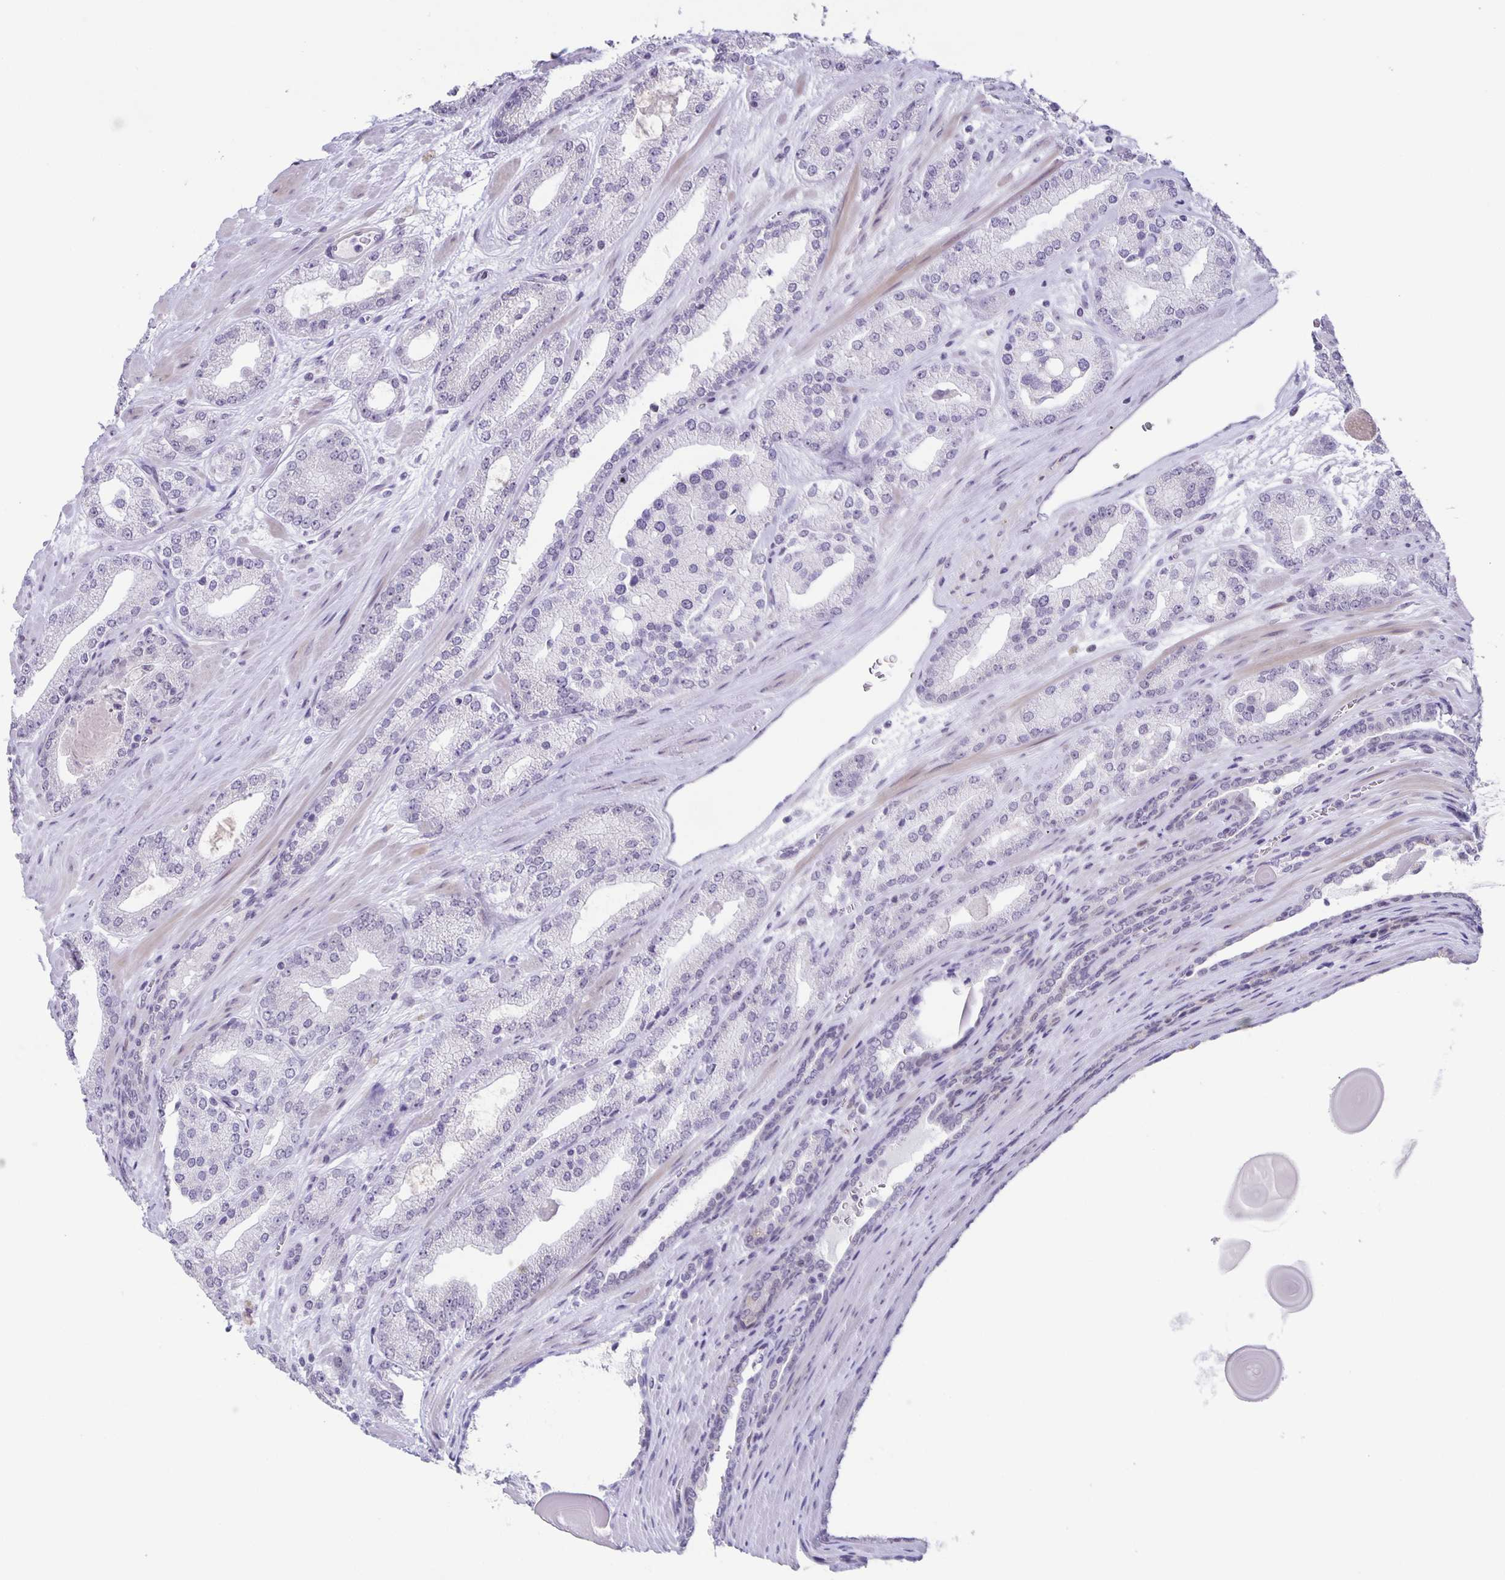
{"staining": {"intensity": "negative", "quantity": "none", "location": "none"}, "tissue": "prostate cancer", "cell_type": "Tumor cells", "image_type": "cancer", "snomed": [{"axis": "morphology", "description": "Adenocarcinoma, High grade"}, {"axis": "topography", "description": "Prostate"}], "caption": "High power microscopy histopathology image of an immunohistochemistry (IHC) image of prostate cancer, revealing no significant positivity in tumor cells. (DAB IHC with hematoxylin counter stain).", "gene": "PHRF1", "patient": {"sex": "male", "age": 64}}